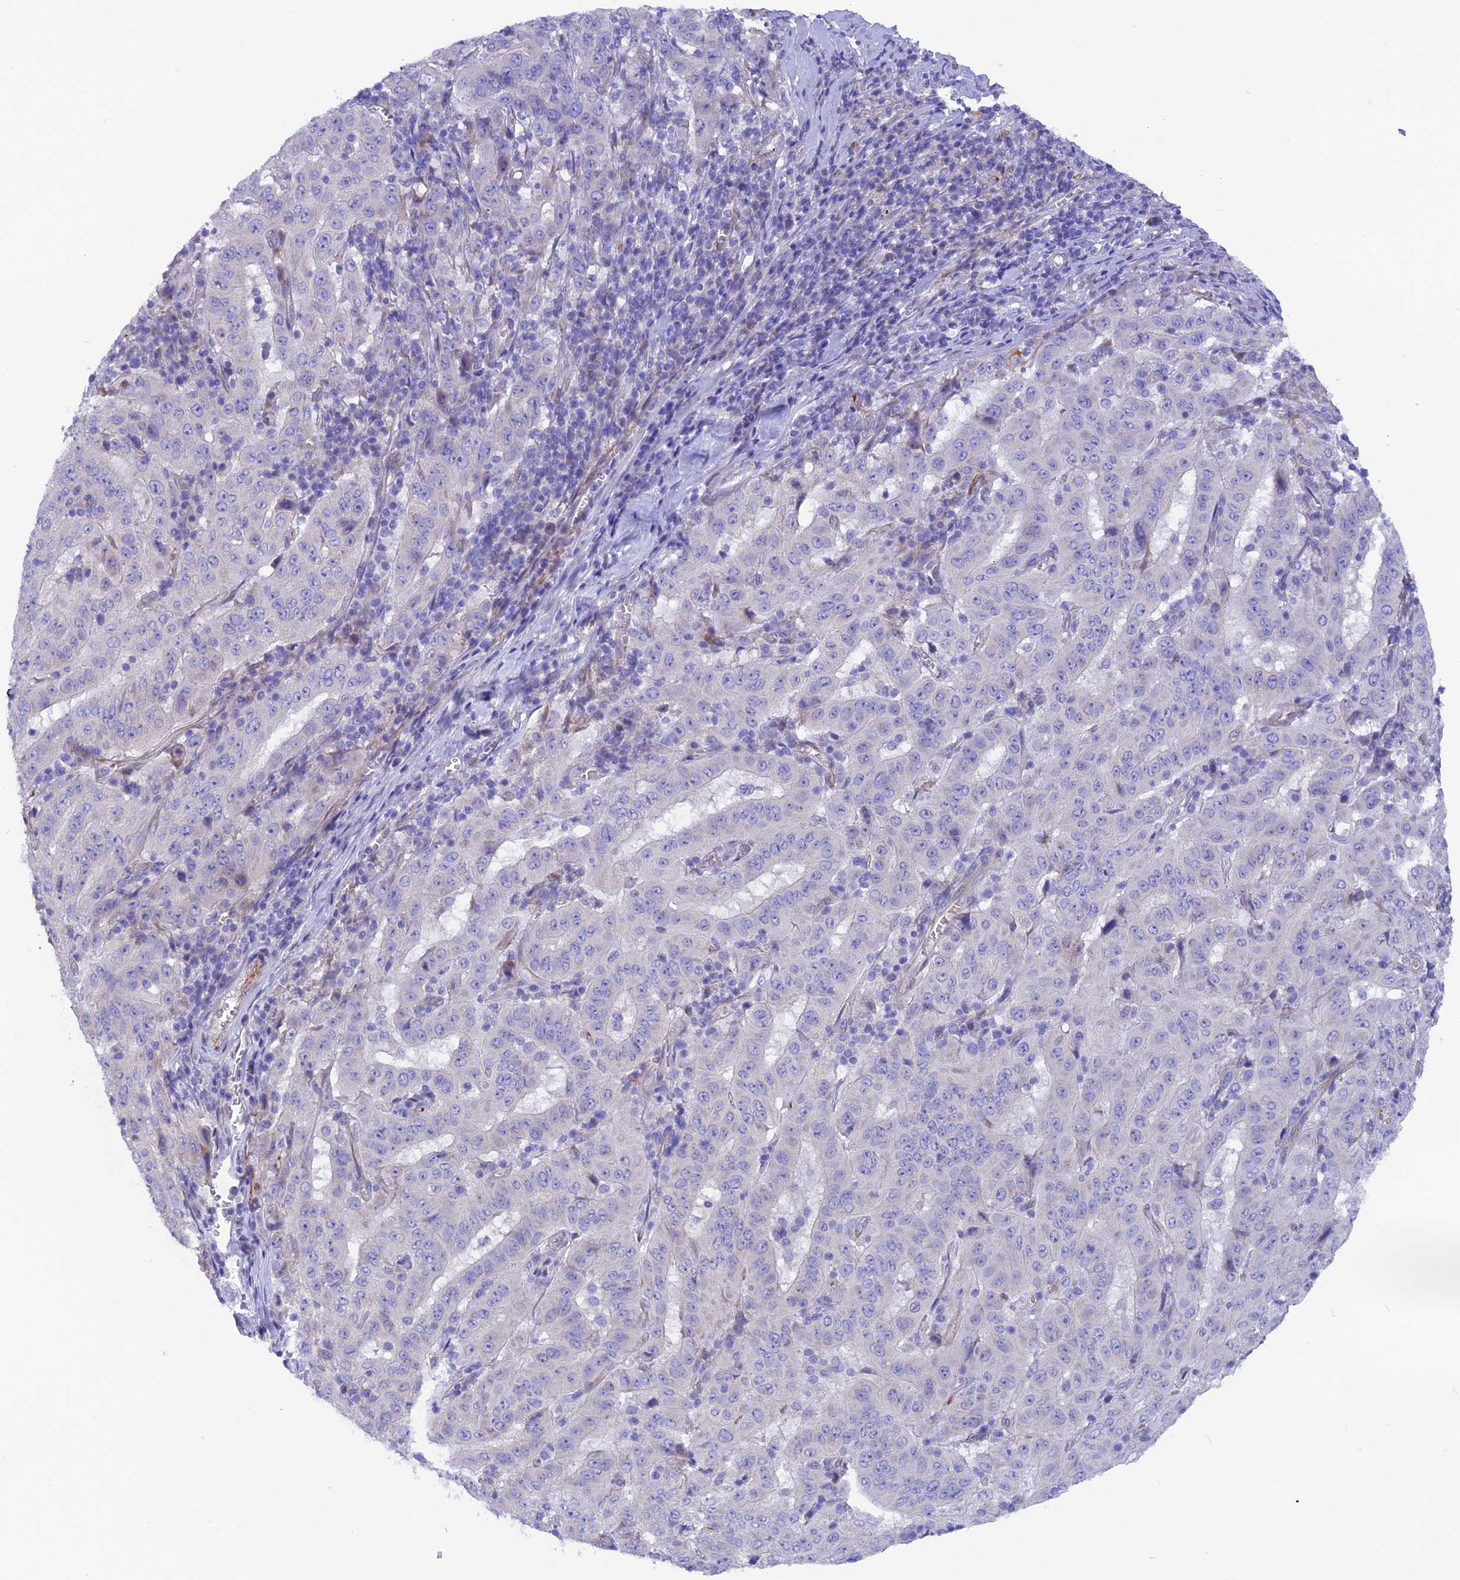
{"staining": {"intensity": "negative", "quantity": "none", "location": "none"}, "tissue": "pancreatic cancer", "cell_type": "Tumor cells", "image_type": "cancer", "snomed": [{"axis": "morphology", "description": "Adenocarcinoma, NOS"}, {"axis": "topography", "description": "Pancreas"}], "caption": "Histopathology image shows no significant protein staining in tumor cells of pancreatic cancer (adenocarcinoma).", "gene": "TMEM138", "patient": {"sex": "male", "age": 63}}